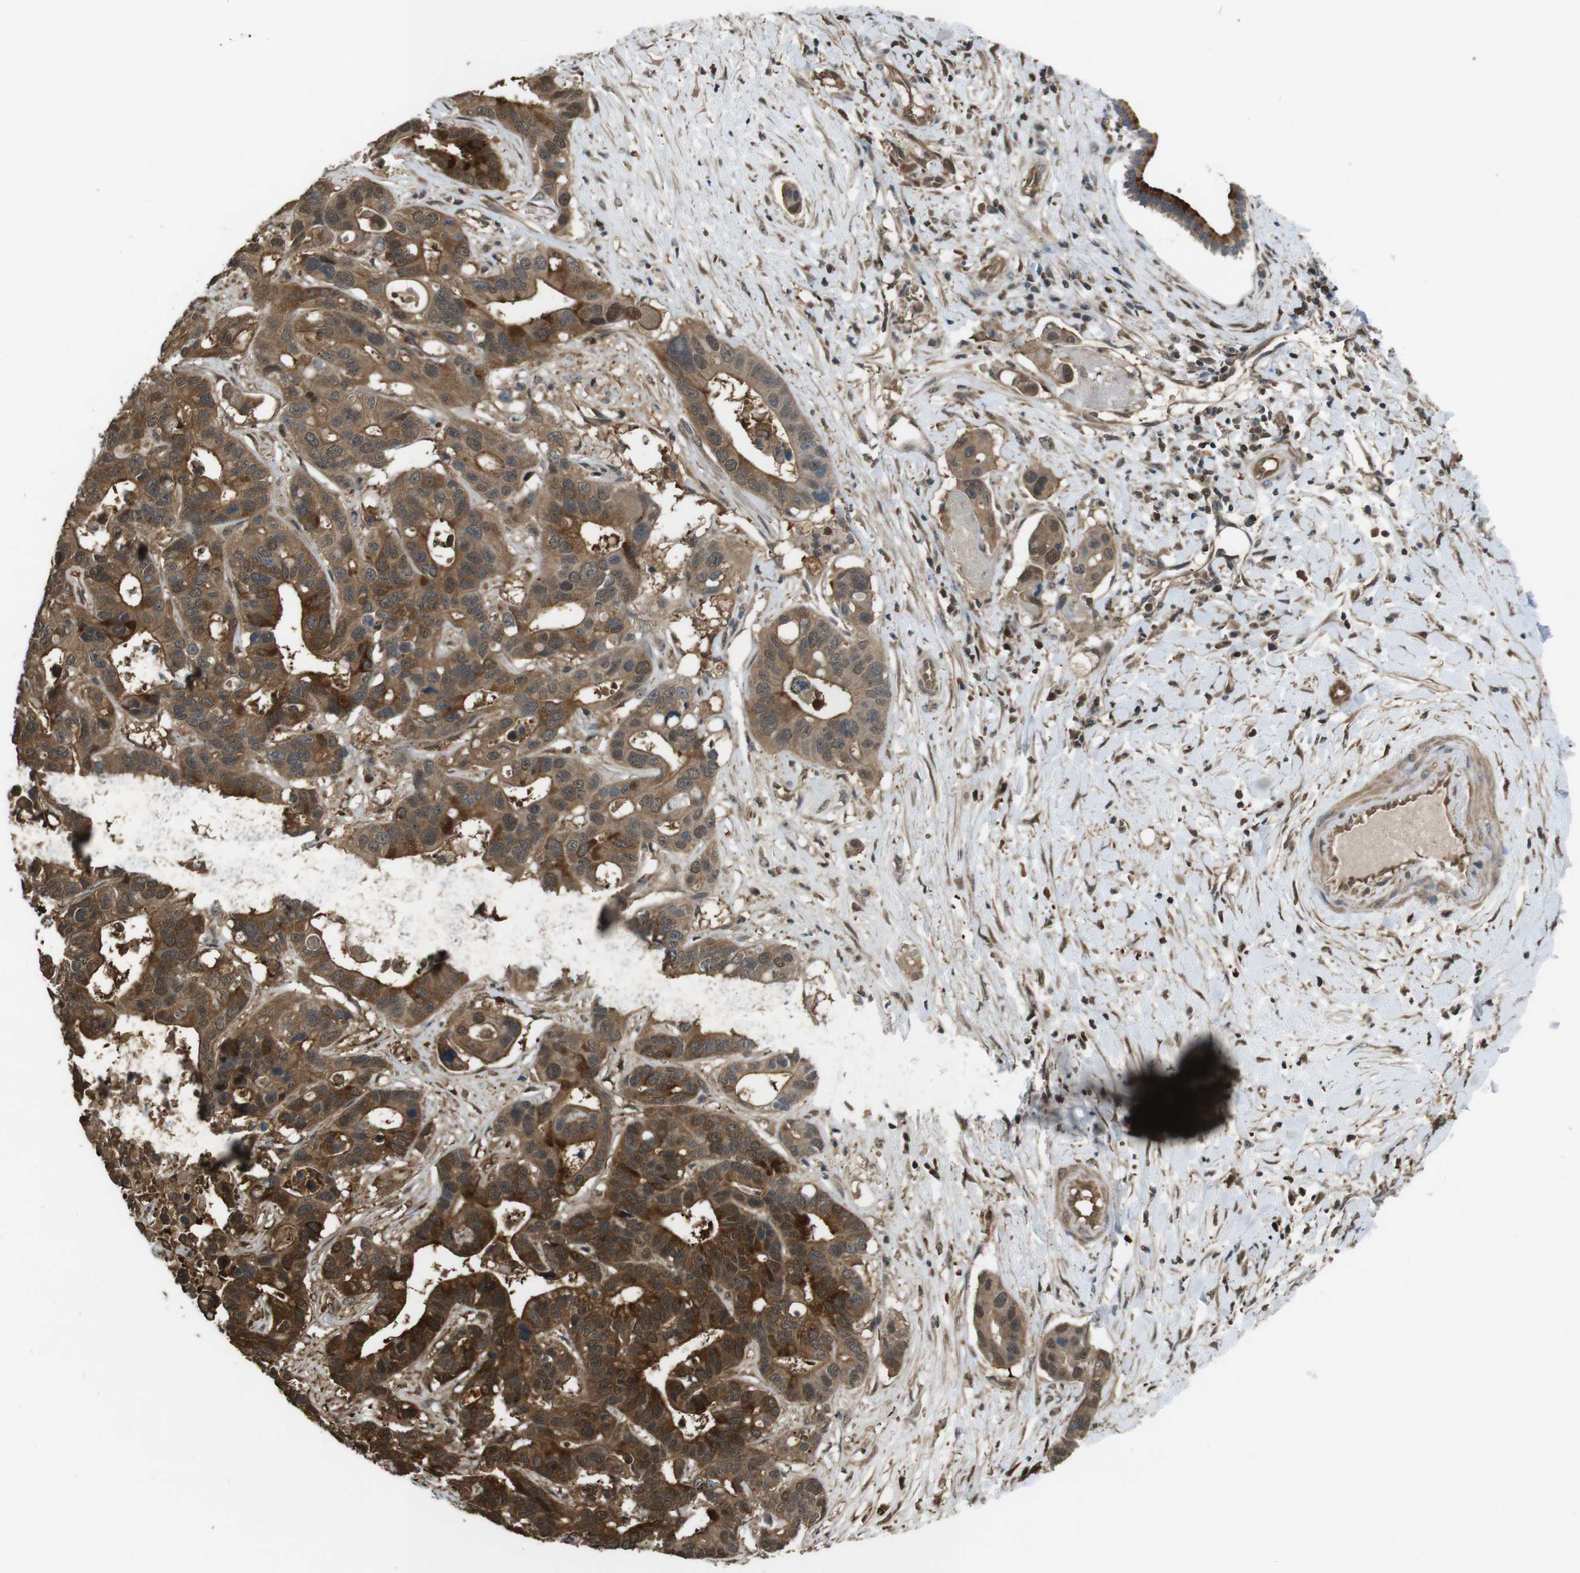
{"staining": {"intensity": "strong", "quantity": ">75%", "location": "cytoplasmic/membranous,nuclear"}, "tissue": "liver cancer", "cell_type": "Tumor cells", "image_type": "cancer", "snomed": [{"axis": "morphology", "description": "Cholangiocarcinoma"}, {"axis": "topography", "description": "Liver"}], "caption": "Immunohistochemical staining of human cholangiocarcinoma (liver) demonstrates strong cytoplasmic/membranous and nuclear protein staining in approximately >75% of tumor cells.", "gene": "ARHGDIA", "patient": {"sex": "female", "age": 65}}